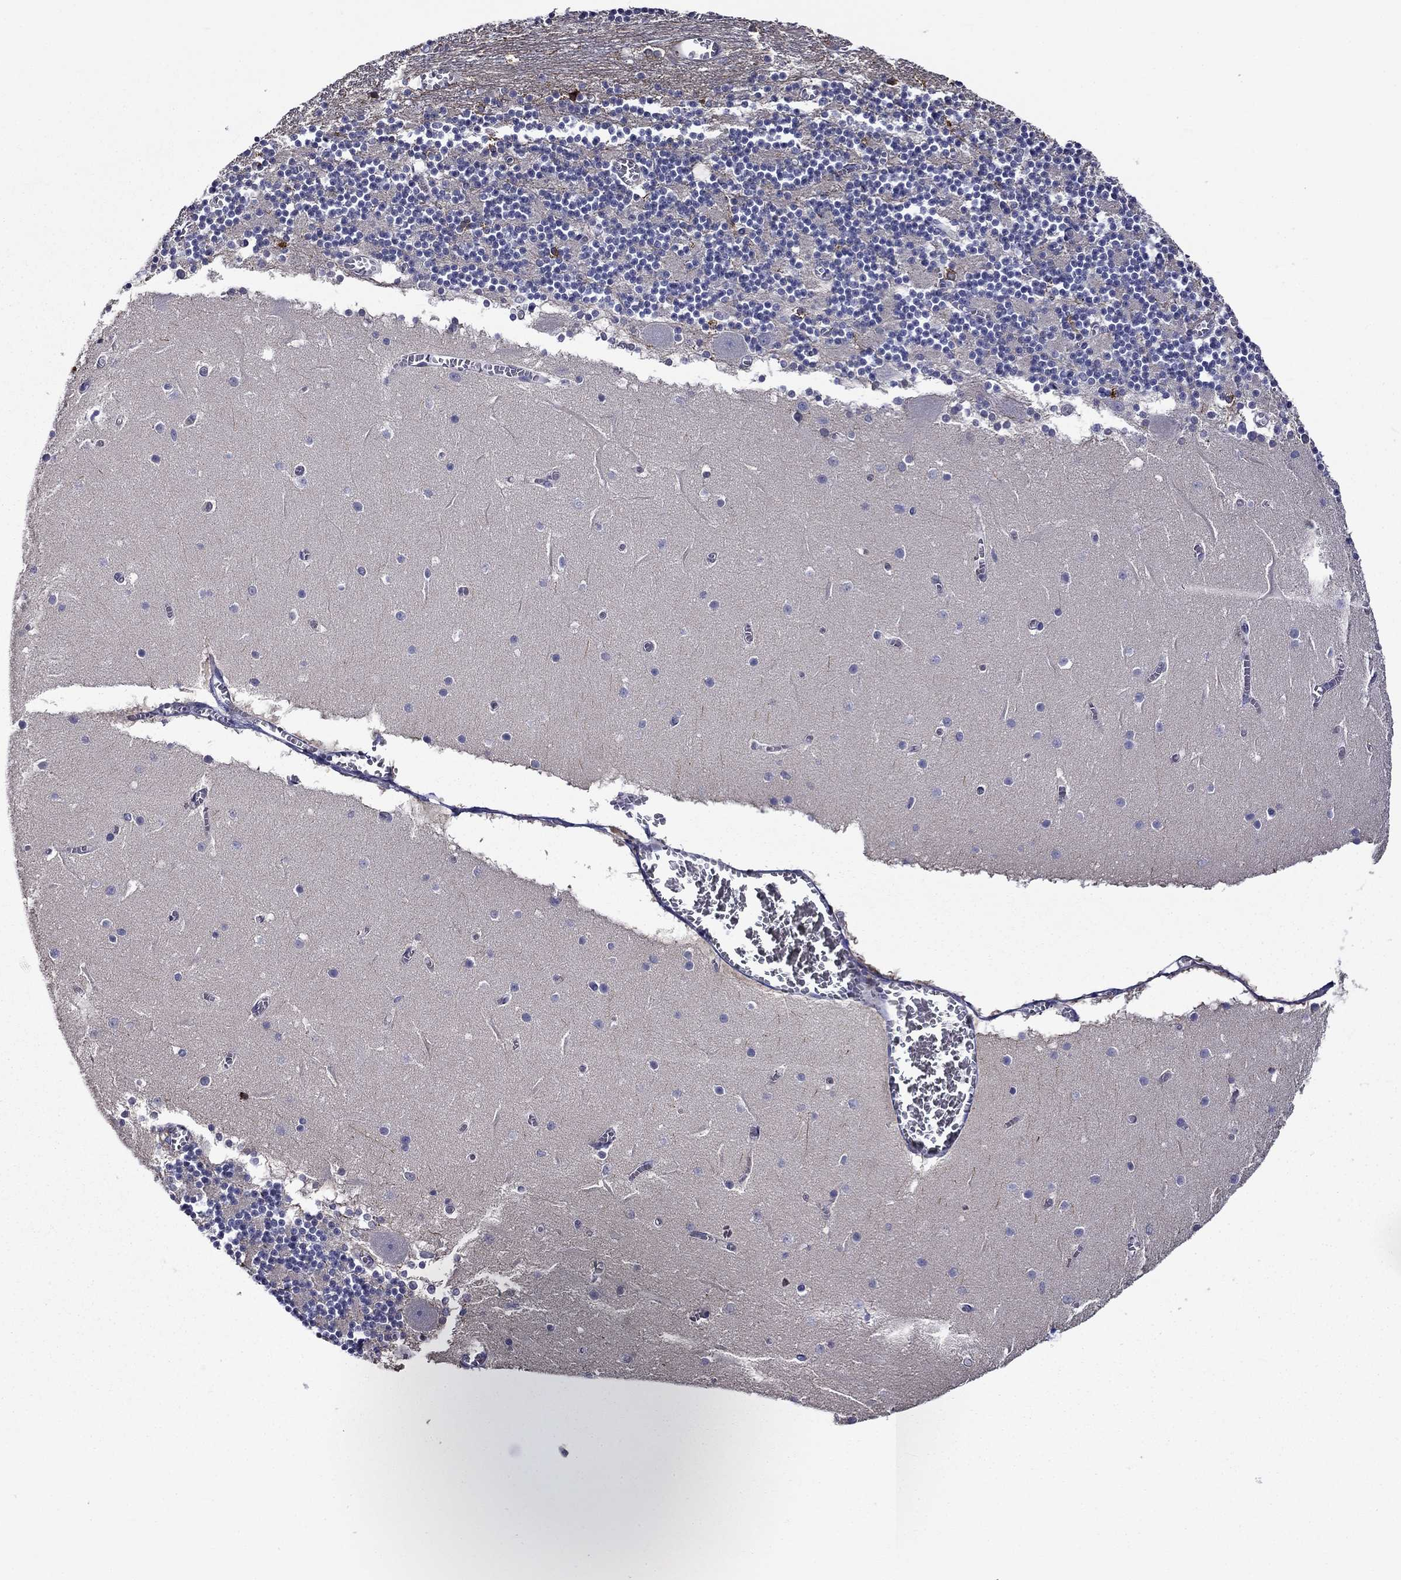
{"staining": {"intensity": "strong", "quantity": "<25%", "location": "cytoplasmic/membranous"}, "tissue": "cerebellum", "cell_type": "Cells in granular layer", "image_type": "normal", "snomed": [{"axis": "morphology", "description": "Normal tissue, NOS"}, {"axis": "topography", "description": "Cerebellum"}], "caption": "The immunohistochemical stain shows strong cytoplasmic/membranous staining in cells in granular layer of normal cerebellum.", "gene": "CNDP1", "patient": {"sex": "female", "age": 28}}